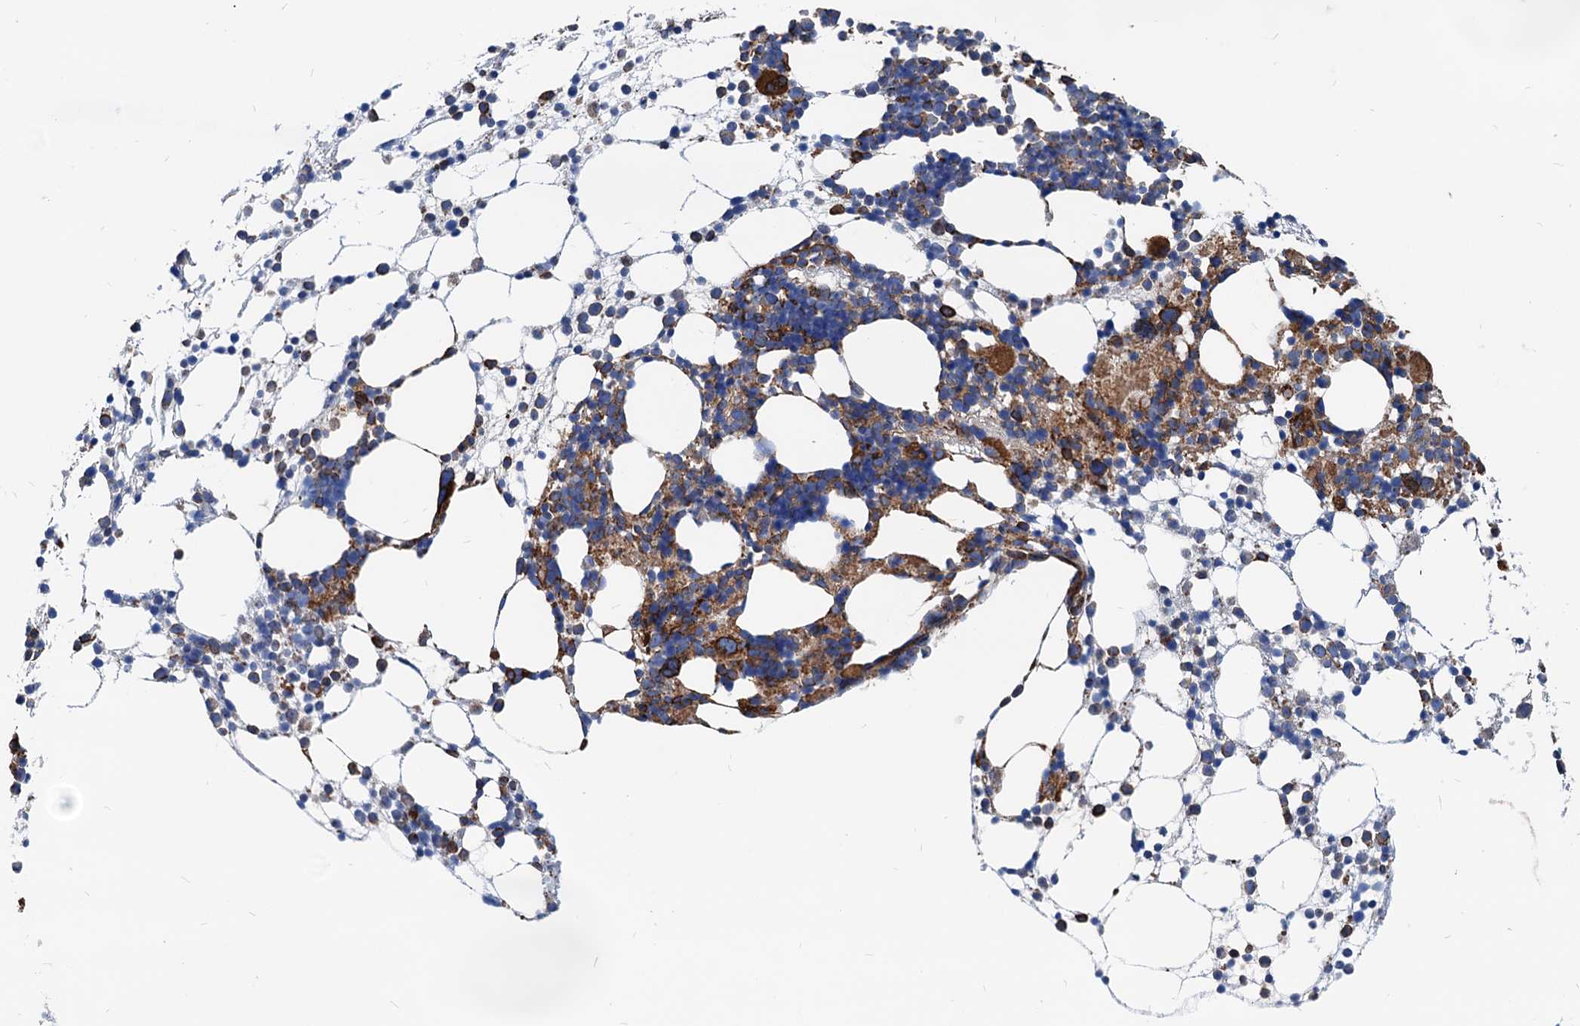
{"staining": {"intensity": "strong", "quantity": "<25%", "location": "cytoplasmic/membranous"}, "tissue": "bone marrow", "cell_type": "Hematopoietic cells", "image_type": "normal", "snomed": [{"axis": "morphology", "description": "Normal tissue, NOS"}, {"axis": "topography", "description": "Bone marrow"}], "caption": "Immunohistochemical staining of normal human bone marrow demonstrates strong cytoplasmic/membranous protein expression in approximately <25% of hematopoietic cells.", "gene": "HSPA5", "patient": {"sex": "female", "age": 57}}